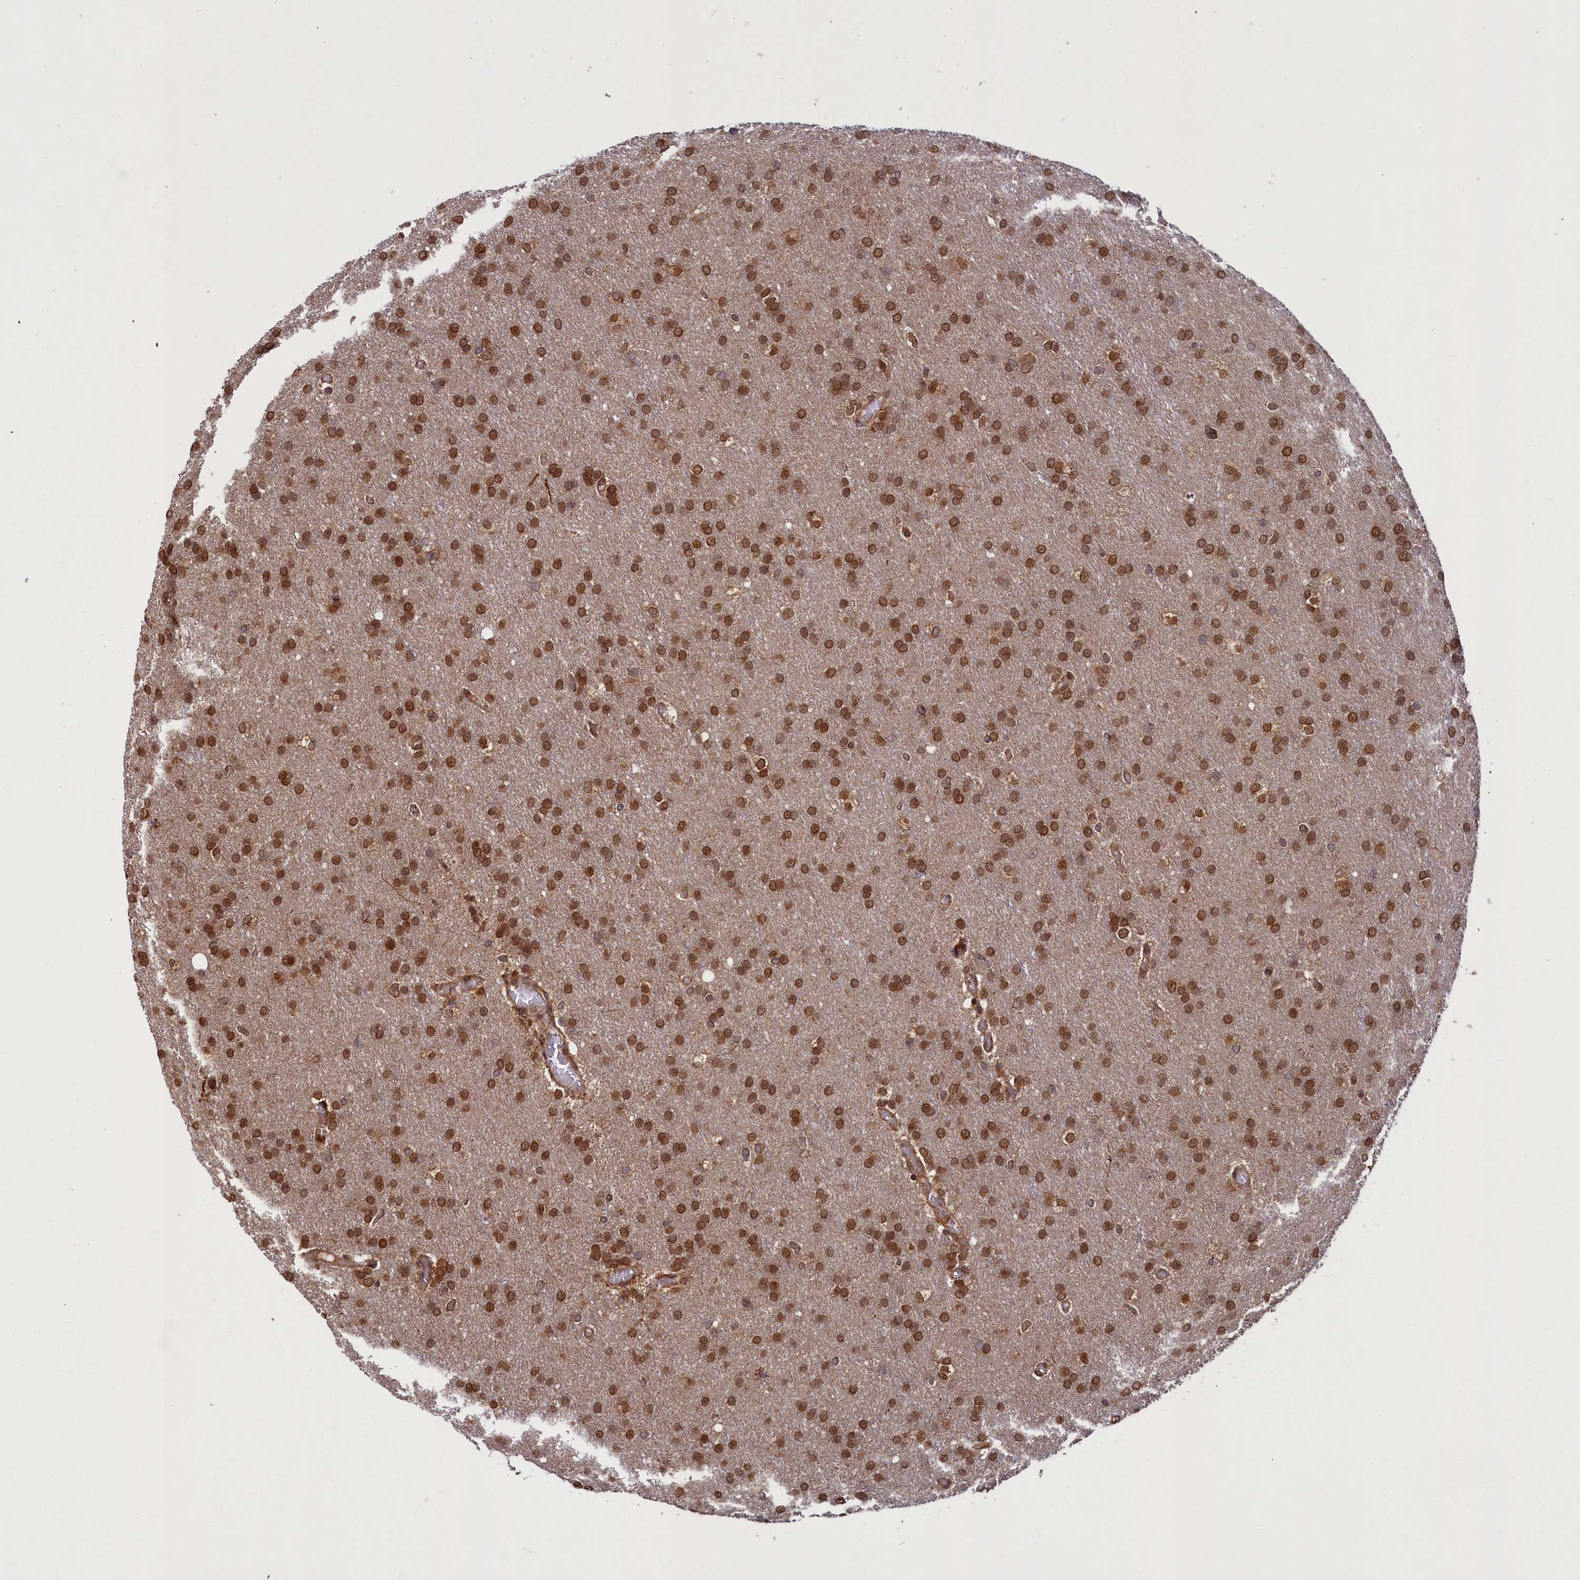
{"staining": {"intensity": "moderate", "quantity": ">75%", "location": "nuclear"}, "tissue": "glioma", "cell_type": "Tumor cells", "image_type": "cancer", "snomed": [{"axis": "morphology", "description": "Glioma, malignant, High grade"}, {"axis": "topography", "description": "Cerebral cortex"}], "caption": "High-grade glioma (malignant) stained for a protein reveals moderate nuclear positivity in tumor cells.", "gene": "NAE1", "patient": {"sex": "female", "age": 36}}